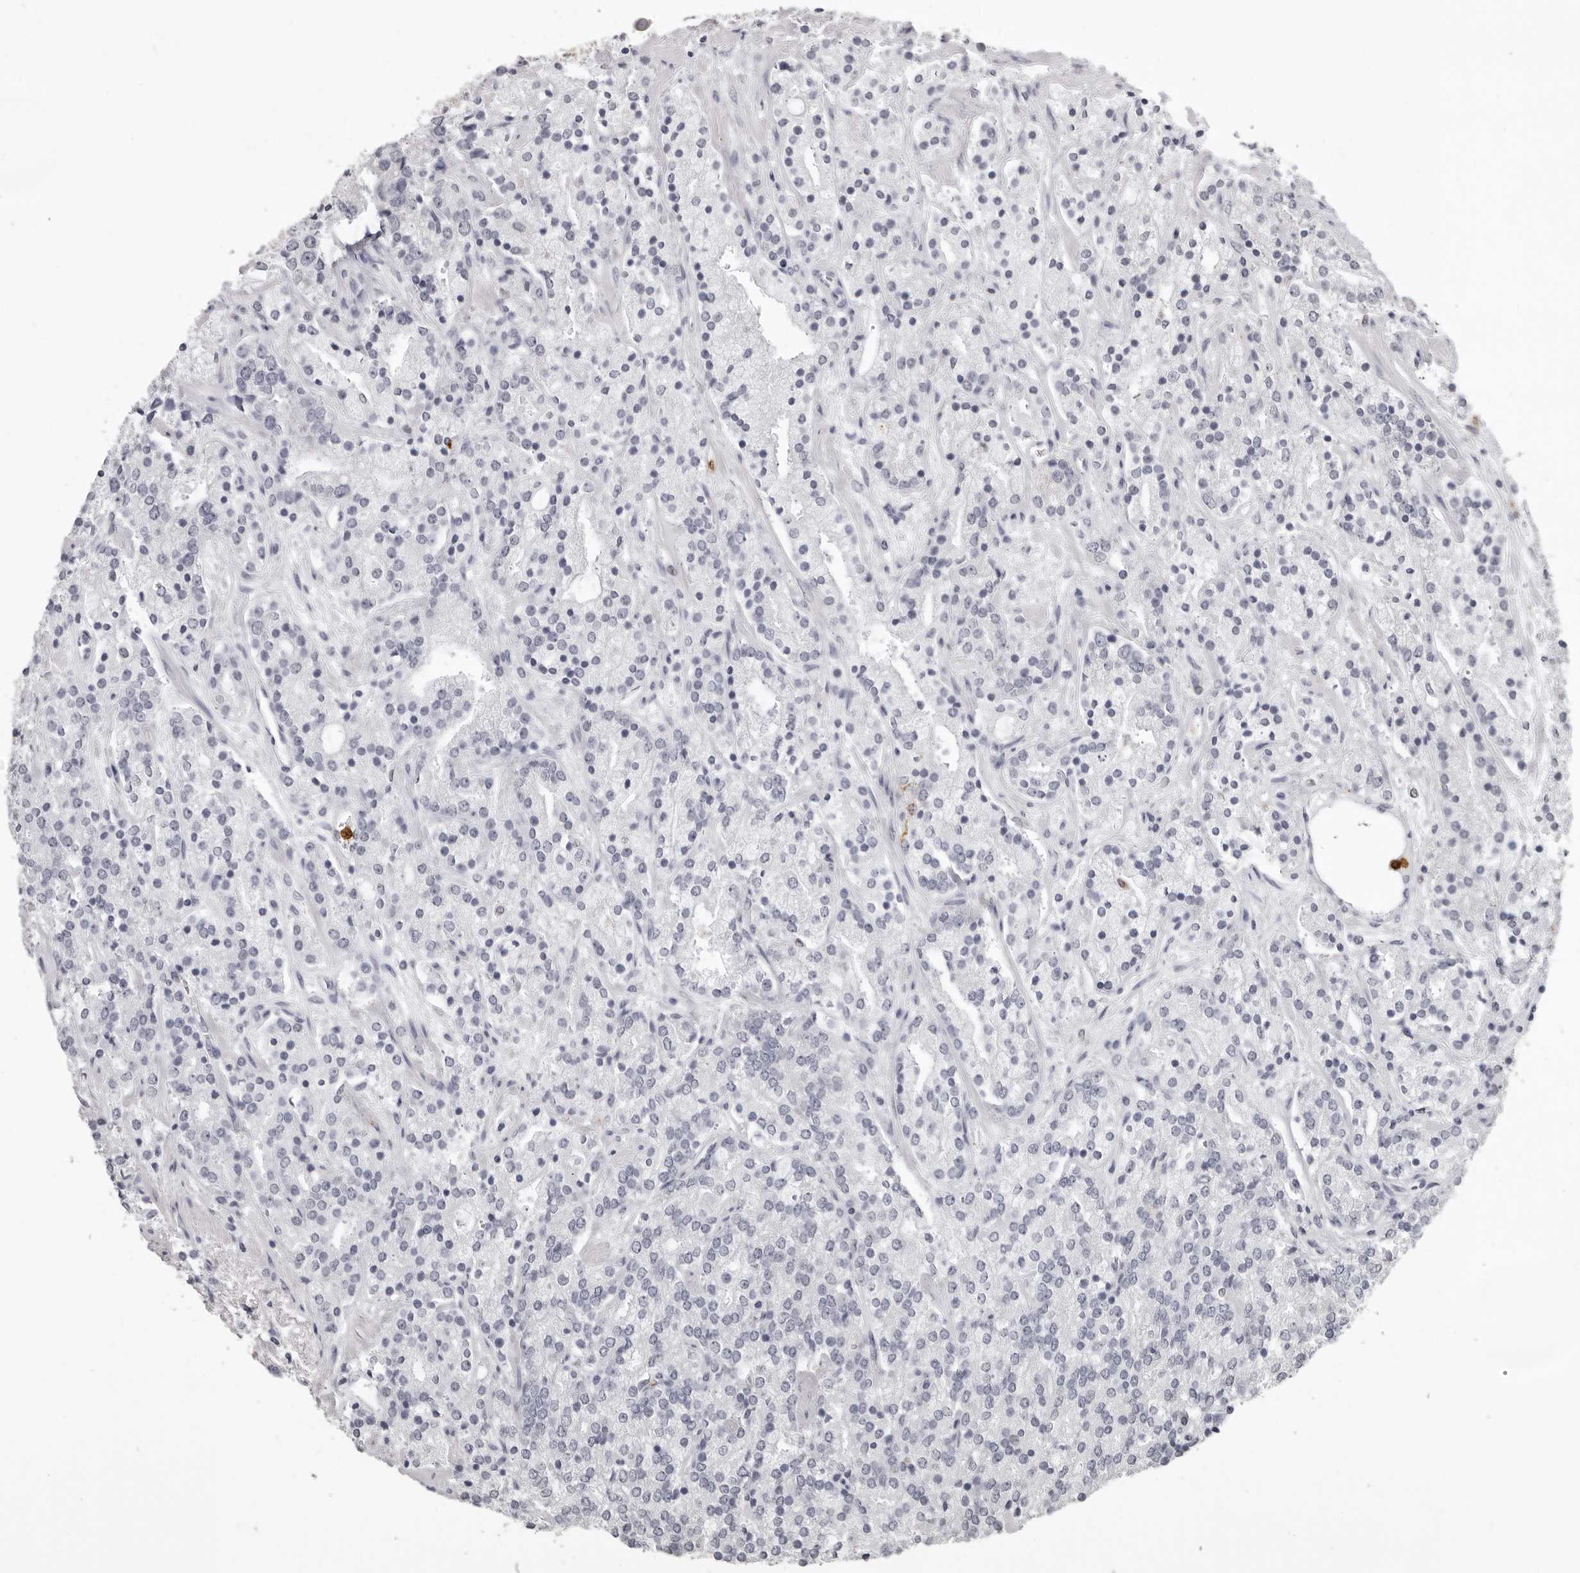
{"staining": {"intensity": "negative", "quantity": "none", "location": "none"}, "tissue": "prostate cancer", "cell_type": "Tumor cells", "image_type": "cancer", "snomed": [{"axis": "morphology", "description": "Adenocarcinoma, High grade"}, {"axis": "topography", "description": "Prostate"}], "caption": "Human adenocarcinoma (high-grade) (prostate) stained for a protein using immunohistochemistry demonstrates no staining in tumor cells.", "gene": "IL31", "patient": {"sex": "male", "age": 71}}